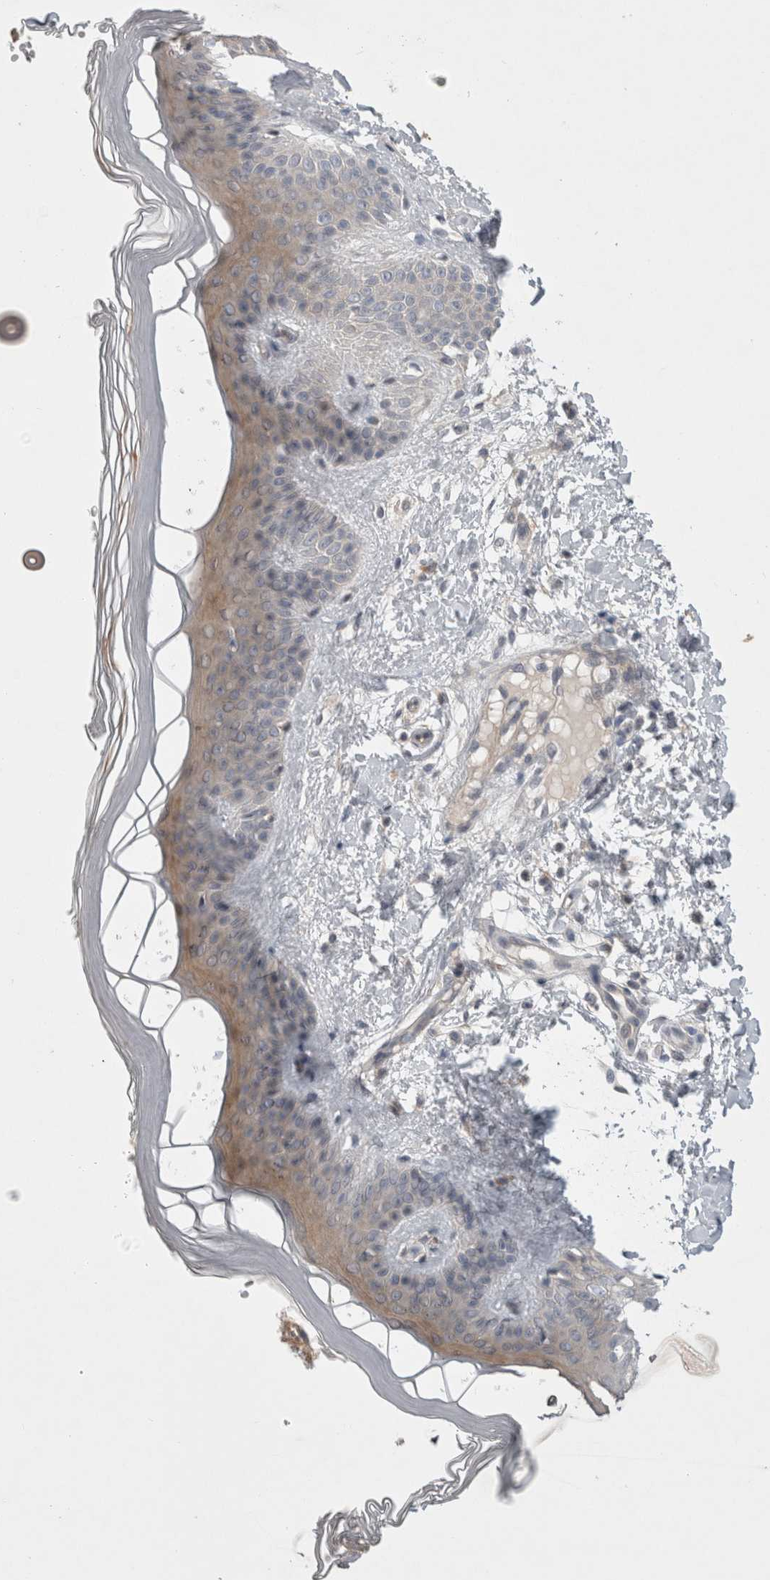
{"staining": {"intensity": "negative", "quantity": "none", "location": "none"}, "tissue": "skin", "cell_type": "Fibroblasts", "image_type": "normal", "snomed": [{"axis": "morphology", "description": "Normal tissue, NOS"}, {"axis": "morphology", "description": "Malignant melanoma, Metastatic site"}, {"axis": "topography", "description": "Skin"}], "caption": "Image shows no significant protein expression in fibroblasts of unremarkable skin. (DAB (3,3'-diaminobenzidine) immunohistochemistry with hematoxylin counter stain).", "gene": "CERS3", "patient": {"sex": "male", "age": 41}}